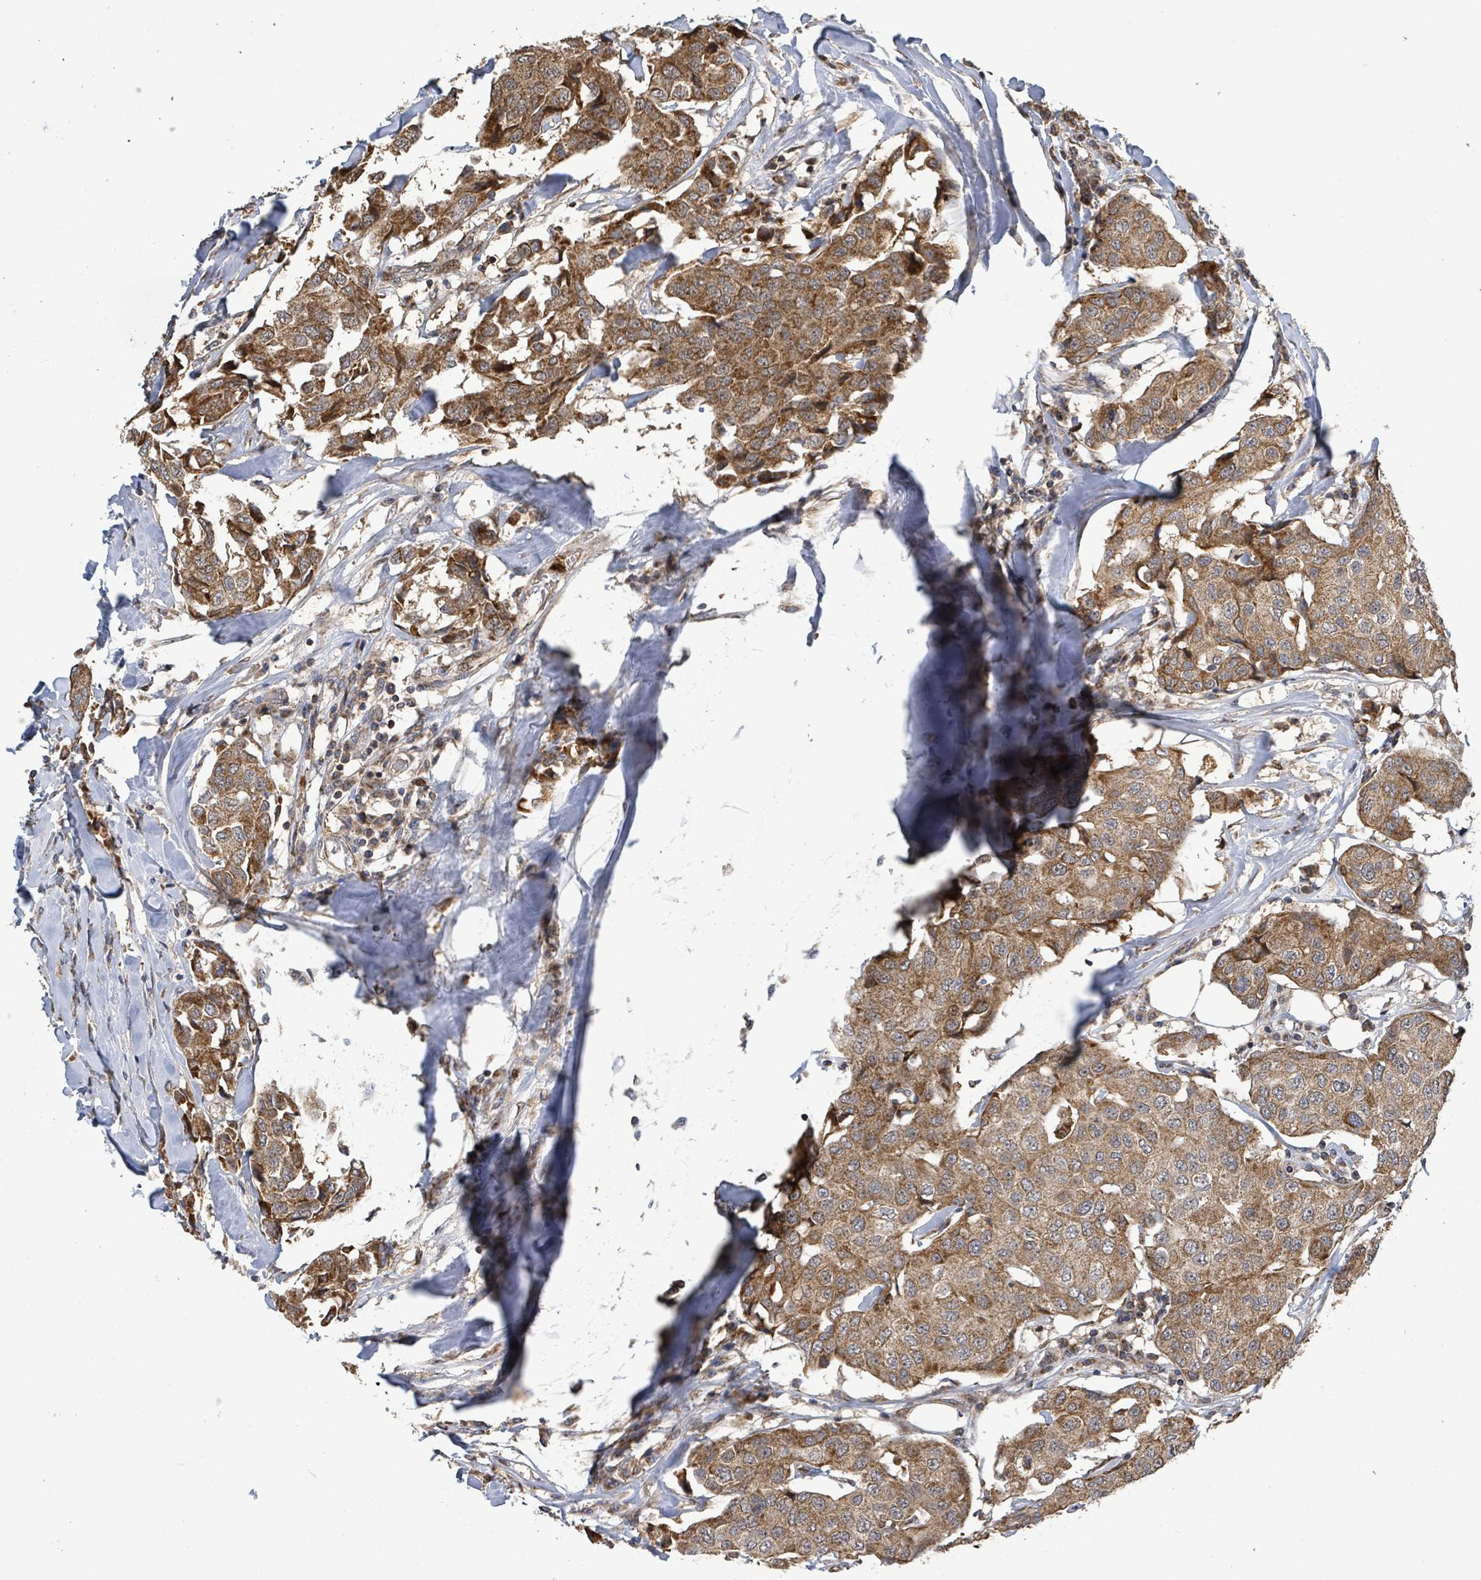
{"staining": {"intensity": "moderate", "quantity": ">75%", "location": "cytoplasmic/membranous"}, "tissue": "breast cancer", "cell_type": "Tumor cells", "image_type": "cancer", "snomed": [{"axis": "morphology", "description": "Duct carcinoma"}, {"axis": "topography", "description": "Breast"}], "caption": "Tumor cells exhibit medium levels of moderate cytoplasmic/membranous expression in approximately >75% of cells in human breast invasive ductal carcinoma. Nuclei are stained in blue.", "gene": "COQ6", "patient": {"sex": "female", "age": 80}}